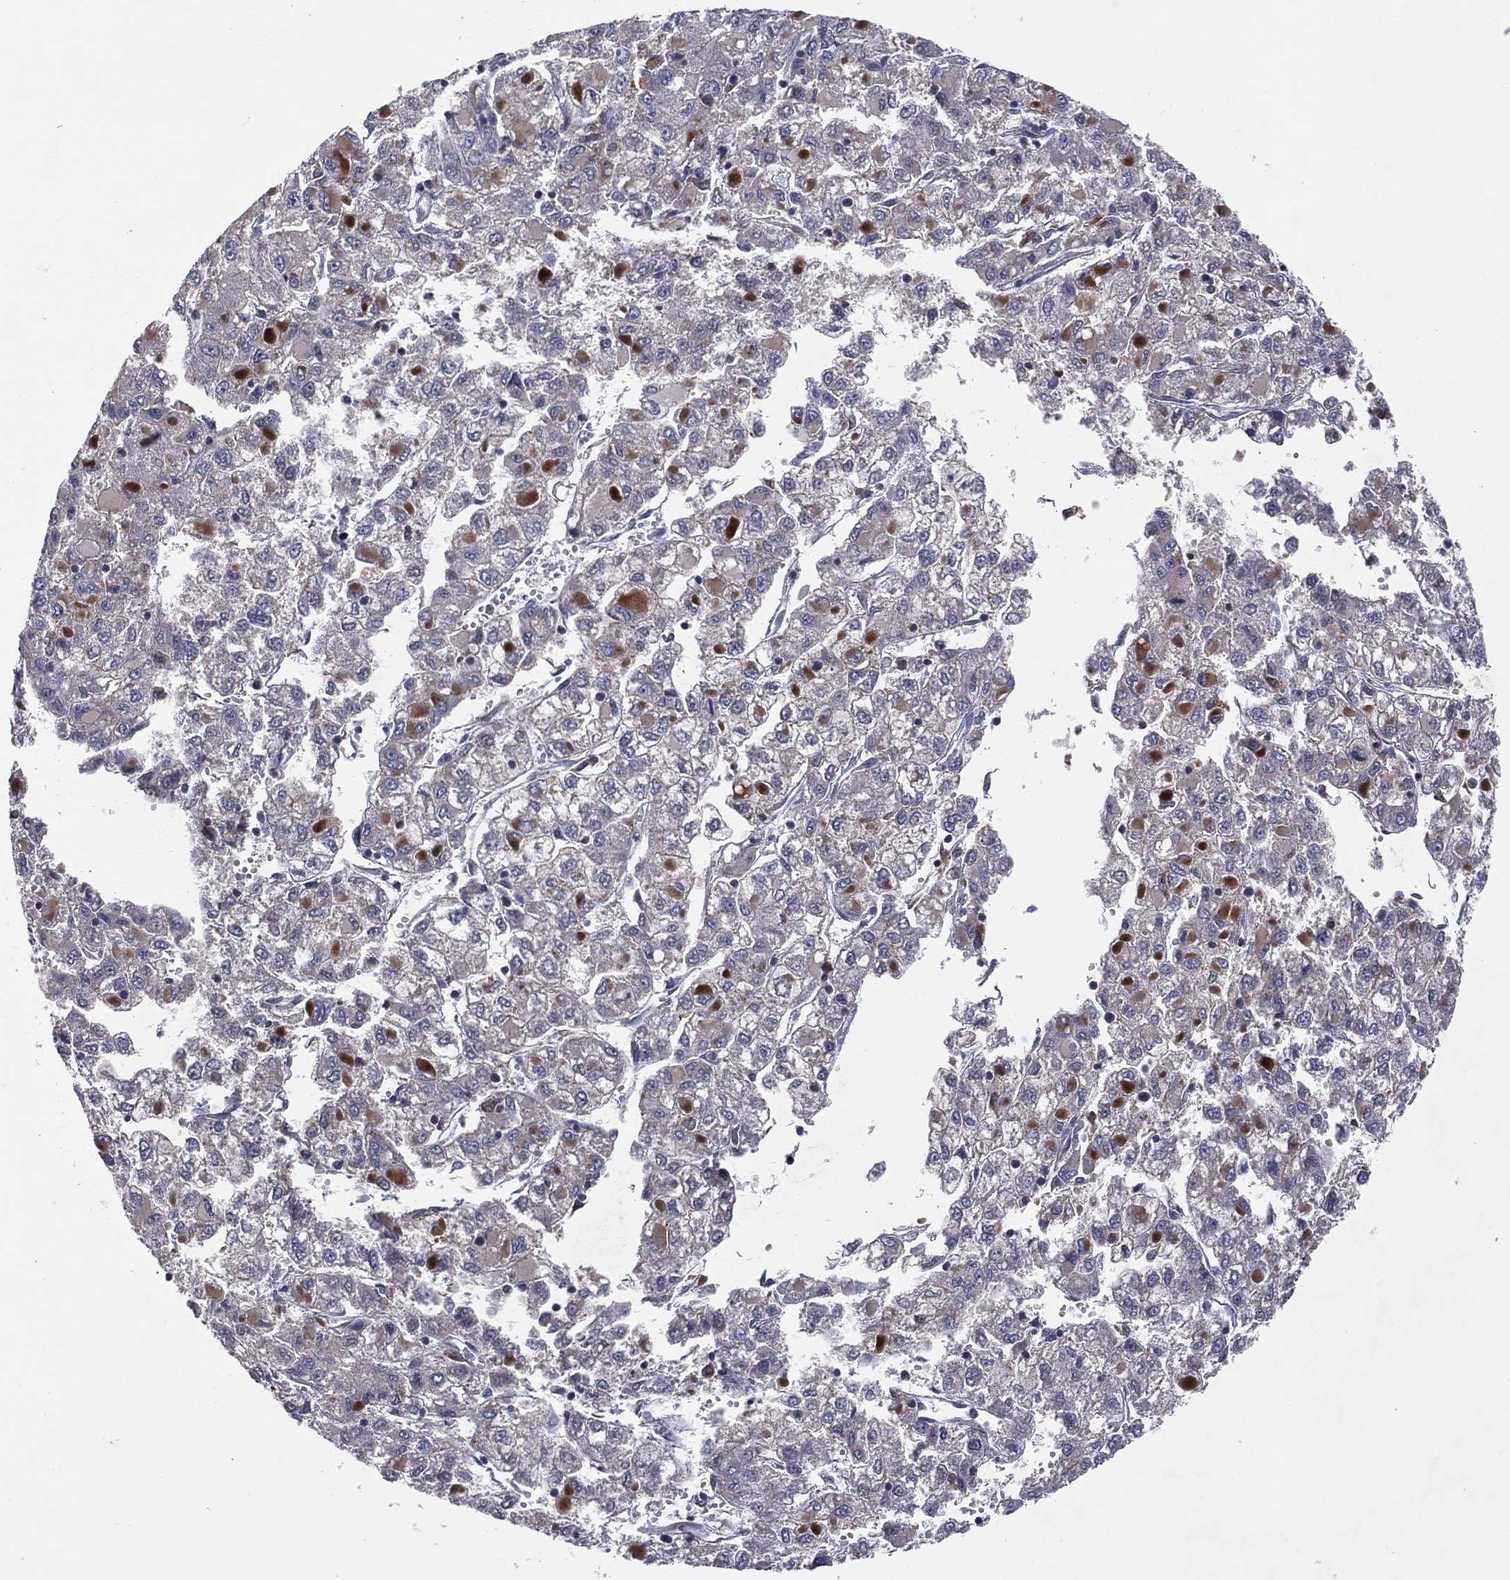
{"staining": {"intensity": "strong", "quantity": "25%-75%", "location": "cytoplasmic/membranous"}, "tissue": "liver cancer", "cell_type": "Tumor cells", "image_type": "cancer", "snomed": [{"axis": "morphology", "description": "Carcinoma, Hepatocellular, NOS"}, {"axis": "topography", "description": "Liver"}], "caption": "Tumor cells demonstrate high levels of strong cytoplasmic/membranous positivity in about 25%-75% of cells in human hepatocellular carcinoma (liver).", "gene": "STARD3", "patient": {"sex": "male", "age": 40}}